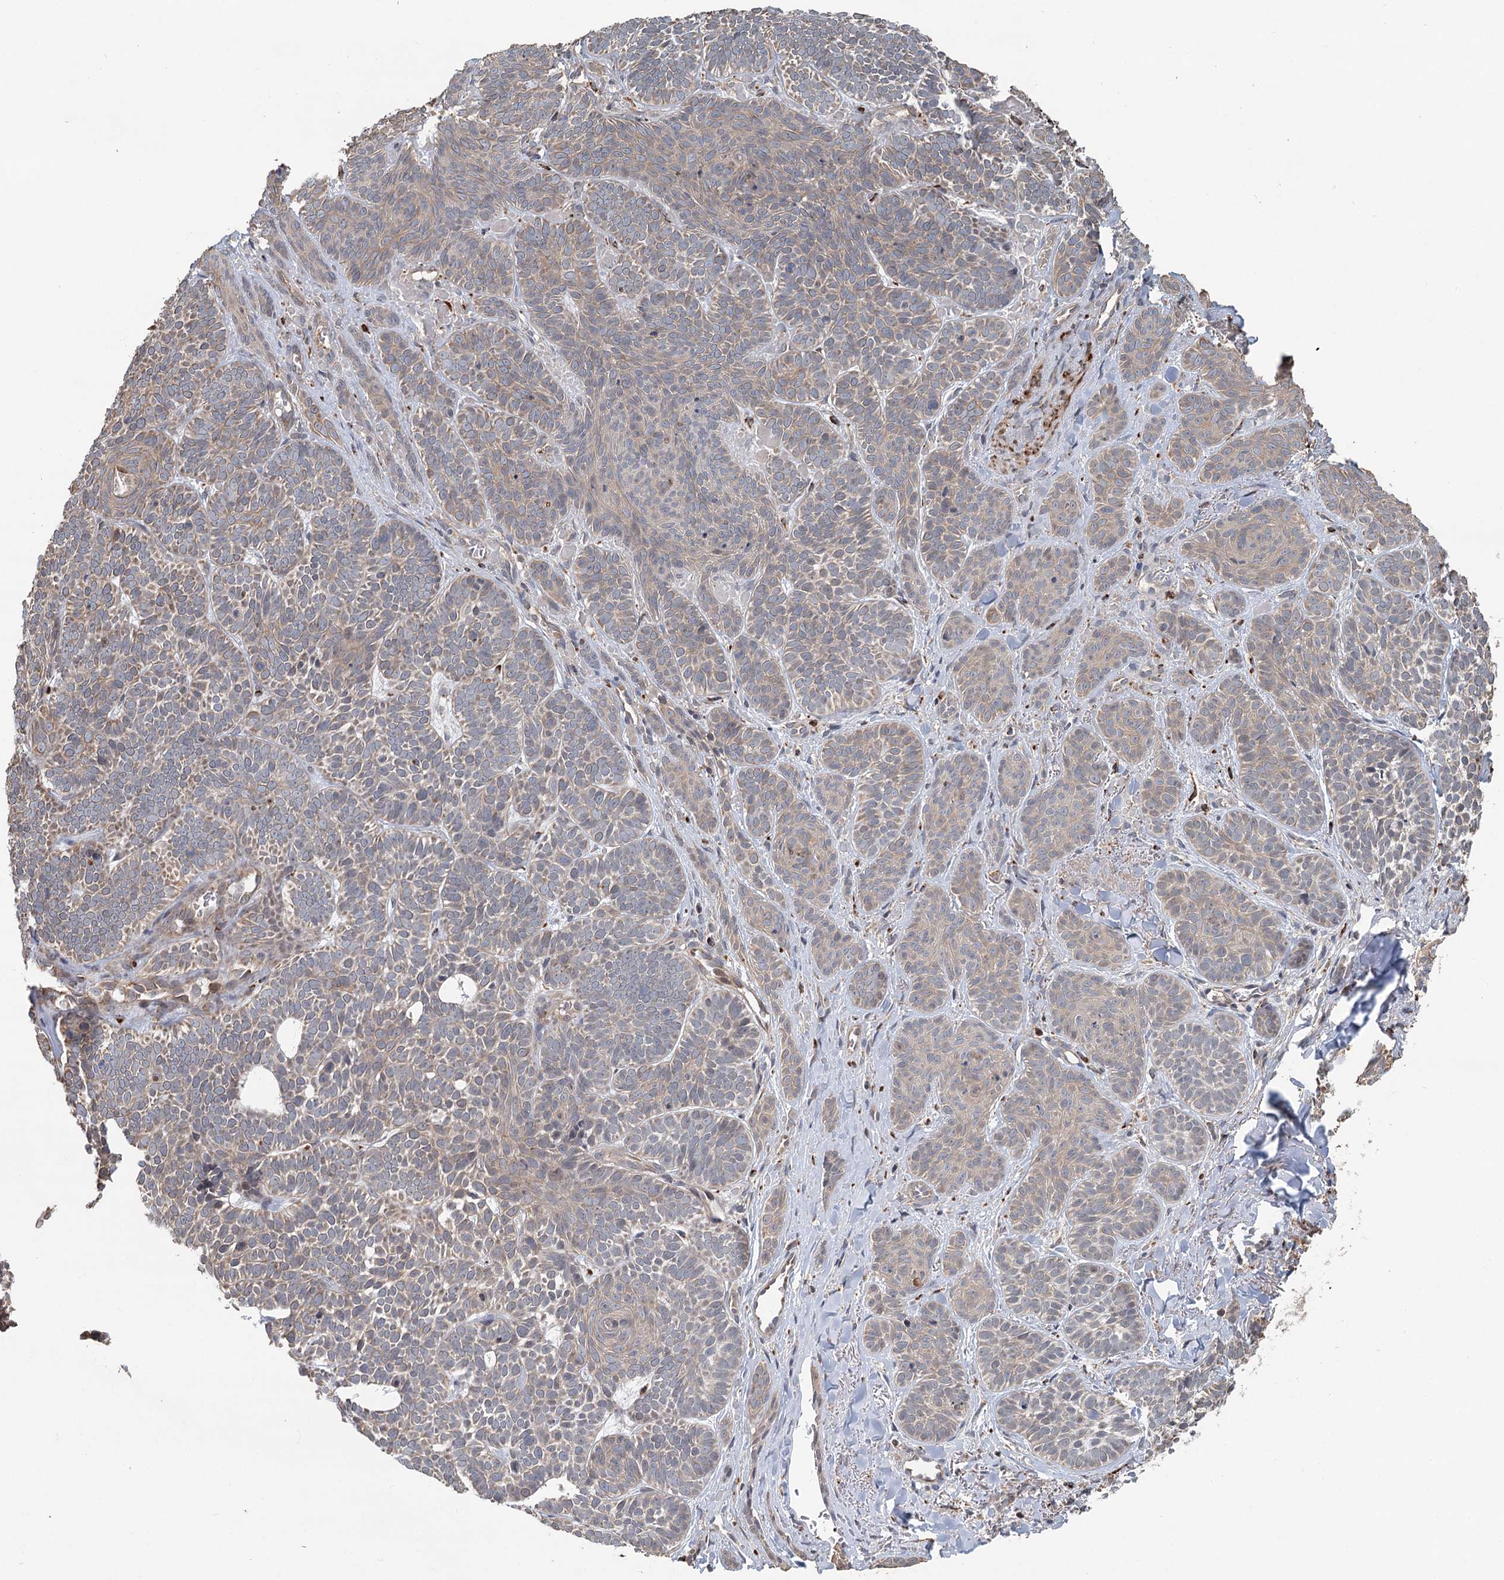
{"staining": {"intensity": "moderate", "quantity": "<25%", "location": "cytoplasmic/membranous"}, "tissue": "skin cancer", "cell_type": "Tumor cells", "image_type": "cancer", "snomed": [{"axis": "morphology", "description": "Basal cell carcinoma"}, {"axis": "topography", "description": "Skin"}], "caption": "Immunohistochemistry (IHC) of human skin cancer reveals low levels of moderate cytoplasmic/membranous expression in about <25% of tumor cells.", "gene": "RNF111", "patient": {"sex": "male", "age": 85}}